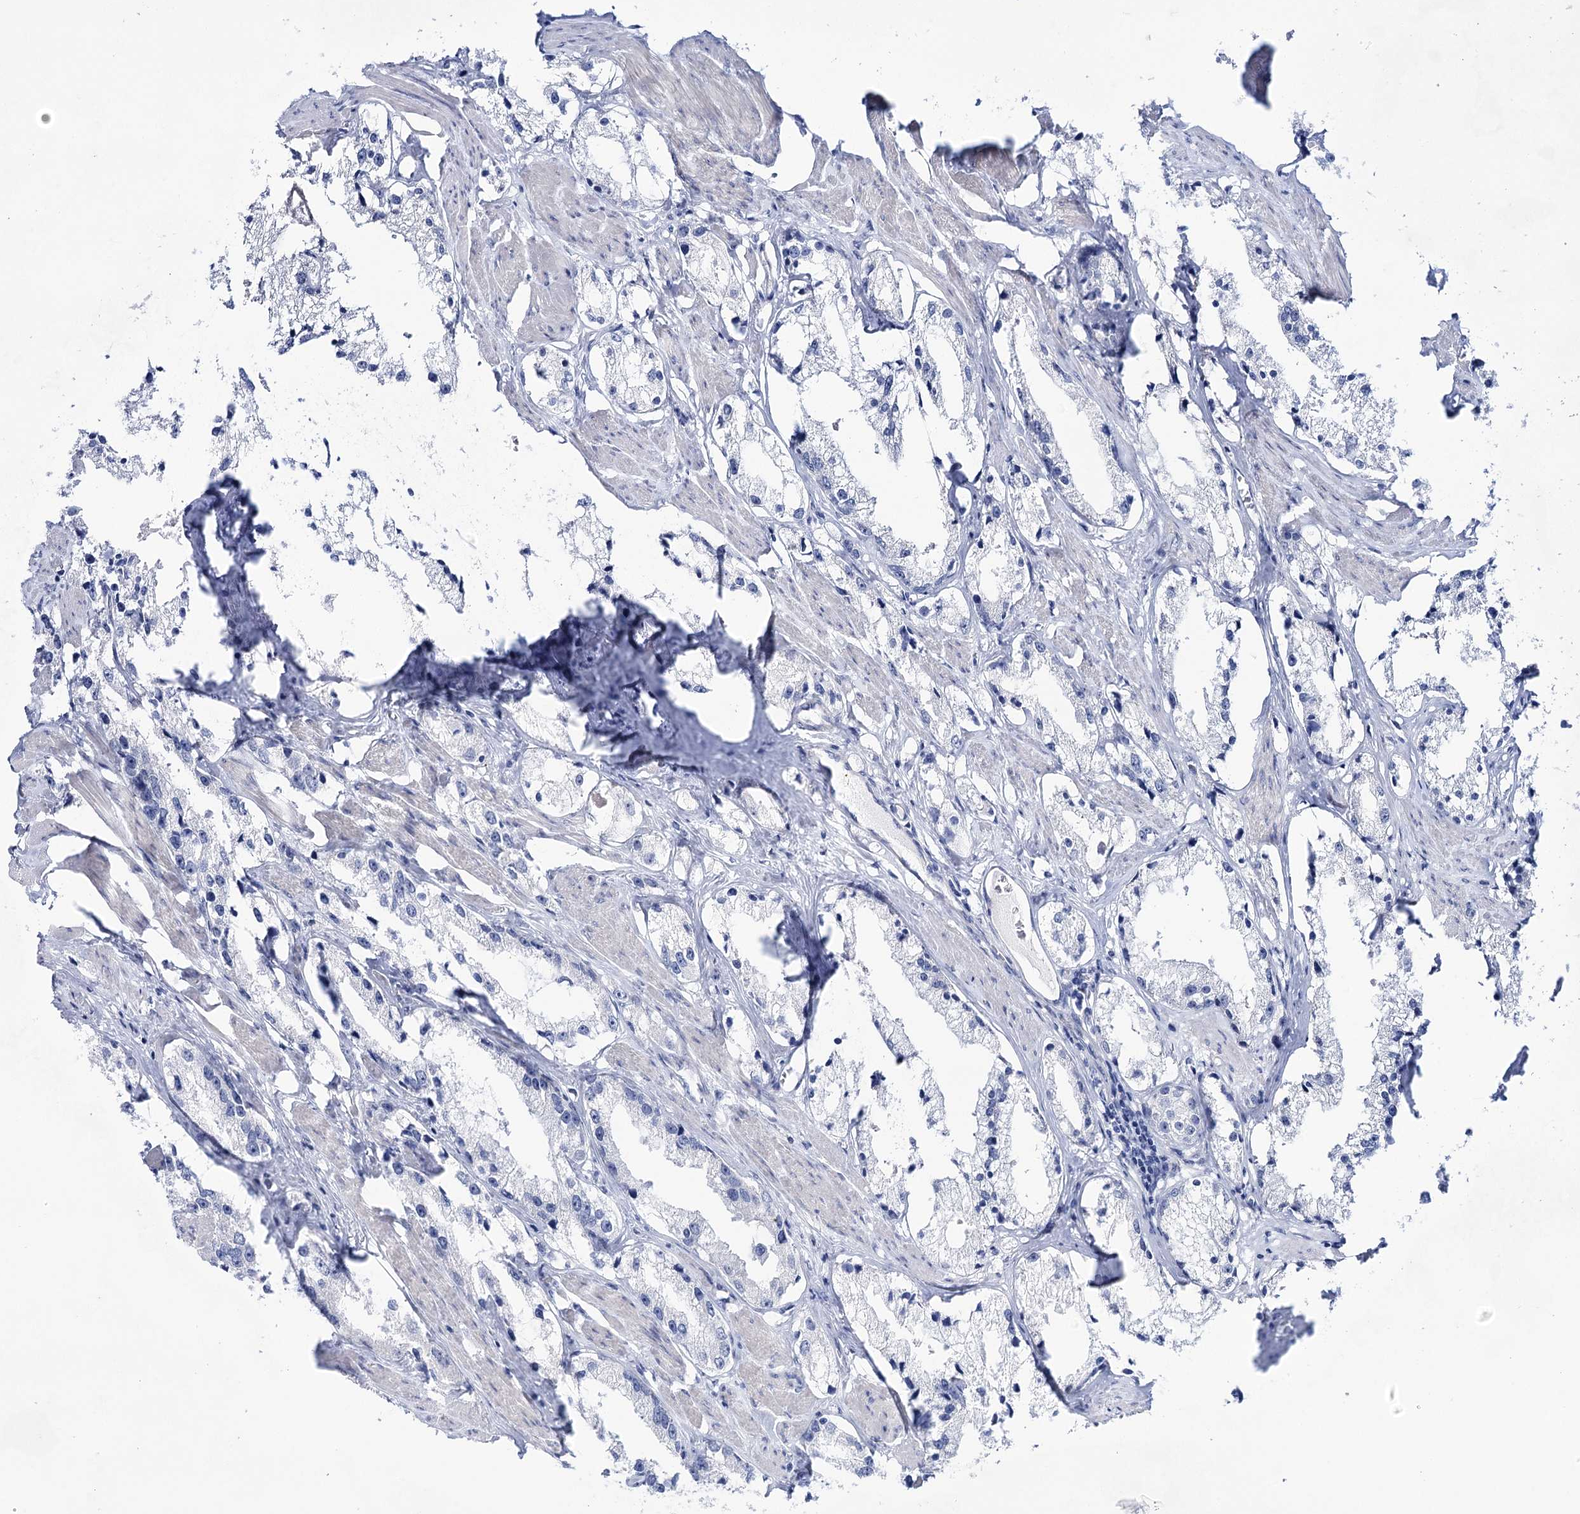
{"staining": {"intensity": "negative", "quantity": "none", "location": "none"}, "tissue": "prostate cancer", "cell_type": "Tumor cells", "image_type": "cancer", "snomed": [{"axis": "morphology", "description": "Adenocarcinoma, High grade"}, {"axis": "topography", "description": "Prostate"}], "caption": "This is an immunohistochemistry (IHC) micrograph of human prostate high-grade adenocarcinoma. There is no expression in tumor cells.", "gene": "LALBA", "patient": {"sex": "male", "age": 66}}